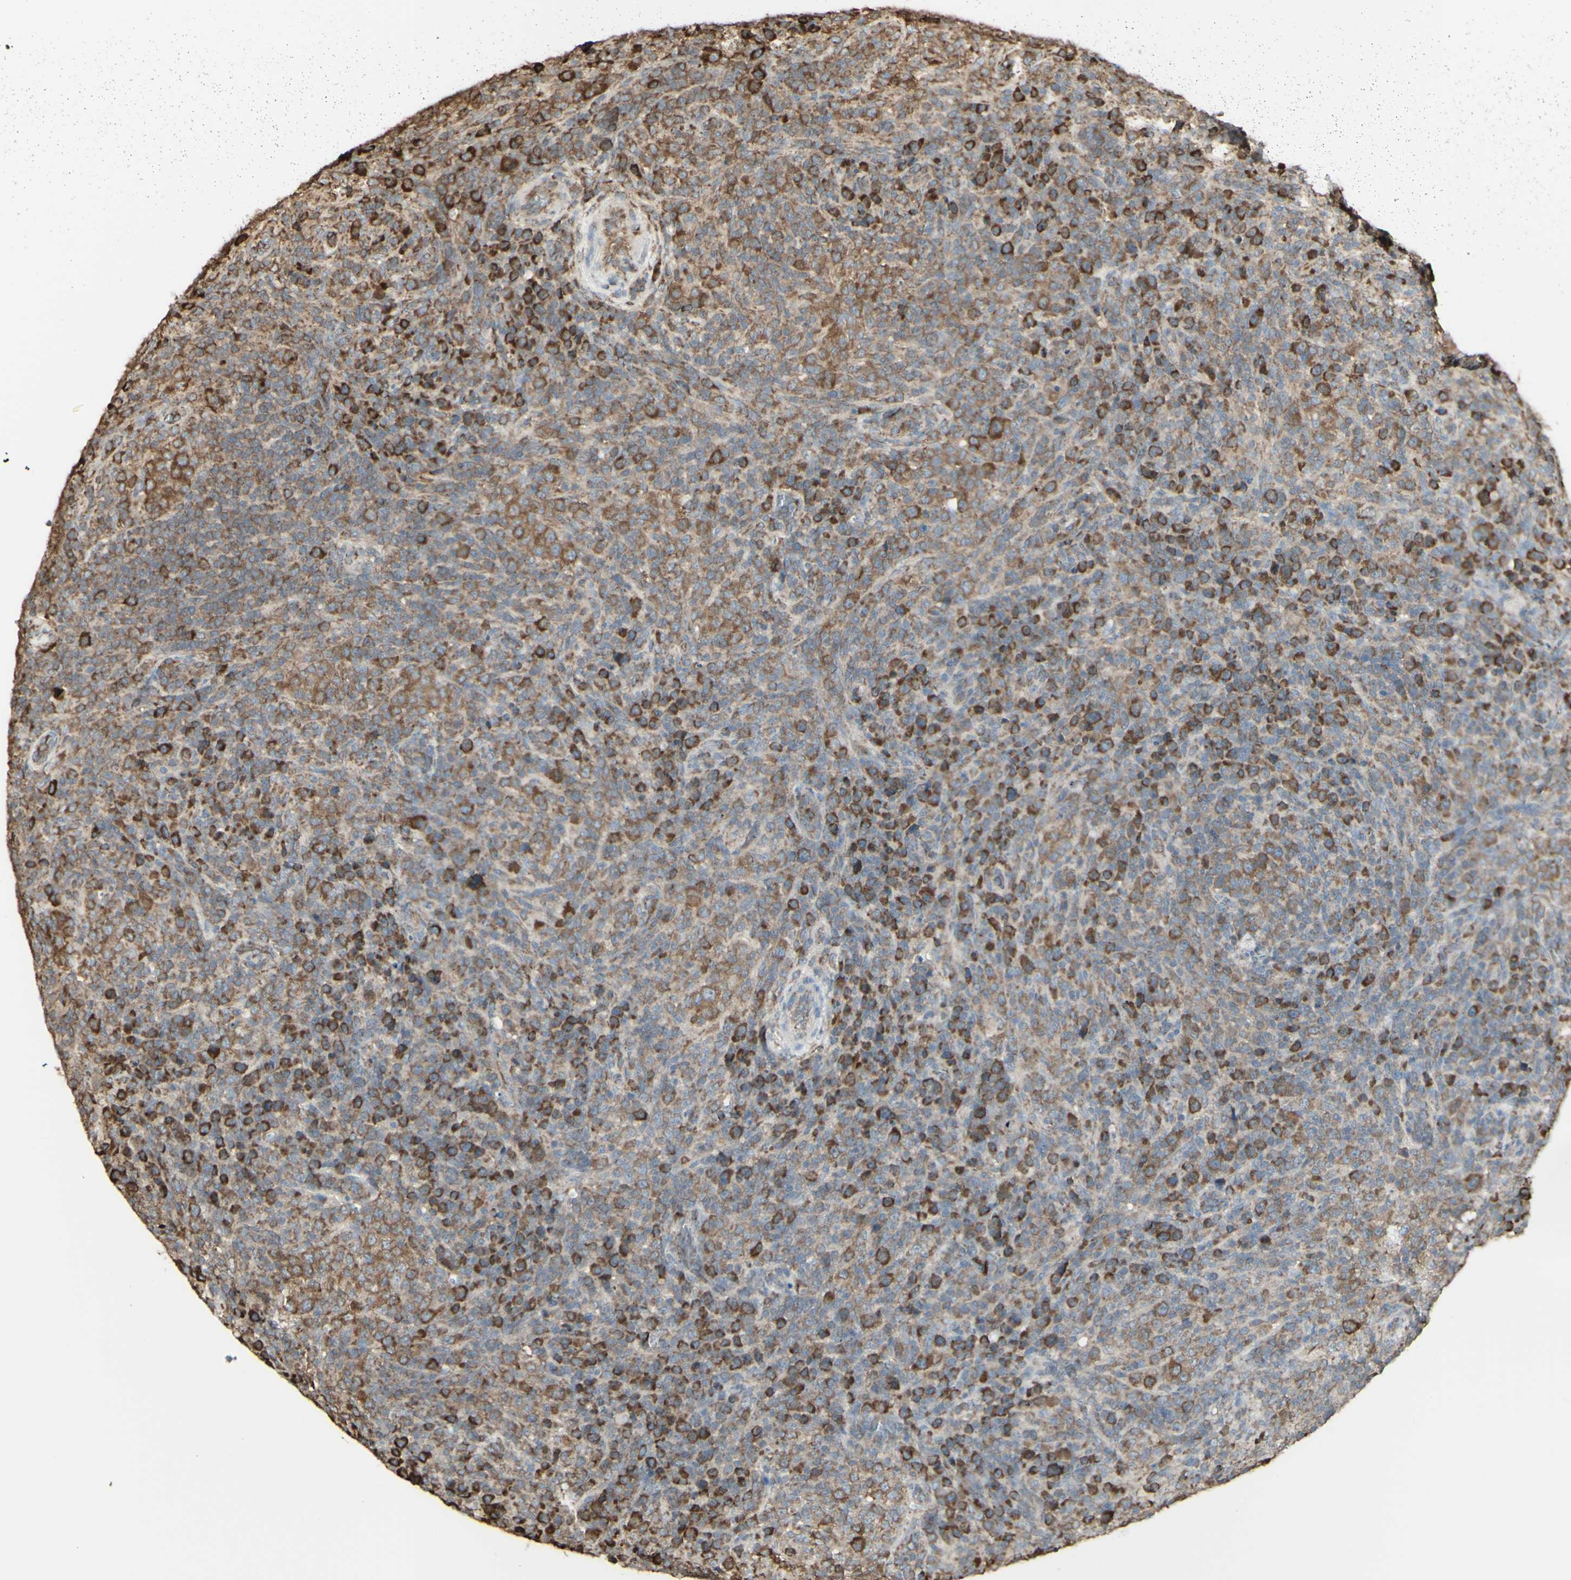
{"staining": {"intensity": "moderate", "quantity": "25%-75%", "location": "cytoplasmic/membranous"}, "tissue": "lymphoma", "cell_type": "Tumor cells", "image_type": "cancer", "snomed": [{"axis": "morphology", "description": "Malignant lymphoma, non-Hodgkin's type, High grade"}, {"axis": "topography", "description": "Lymph node"}], "caption": "Moderate cytoplasmic/membranous expression for a protein is present in about 25%-75% of tumor cells of high-grade malignant lymphoma, non-Hodgkin's type using immunohistochemistry (IHC).", "gene": "EEF1B2", "patient": {"sex": "female", "age": 76}}